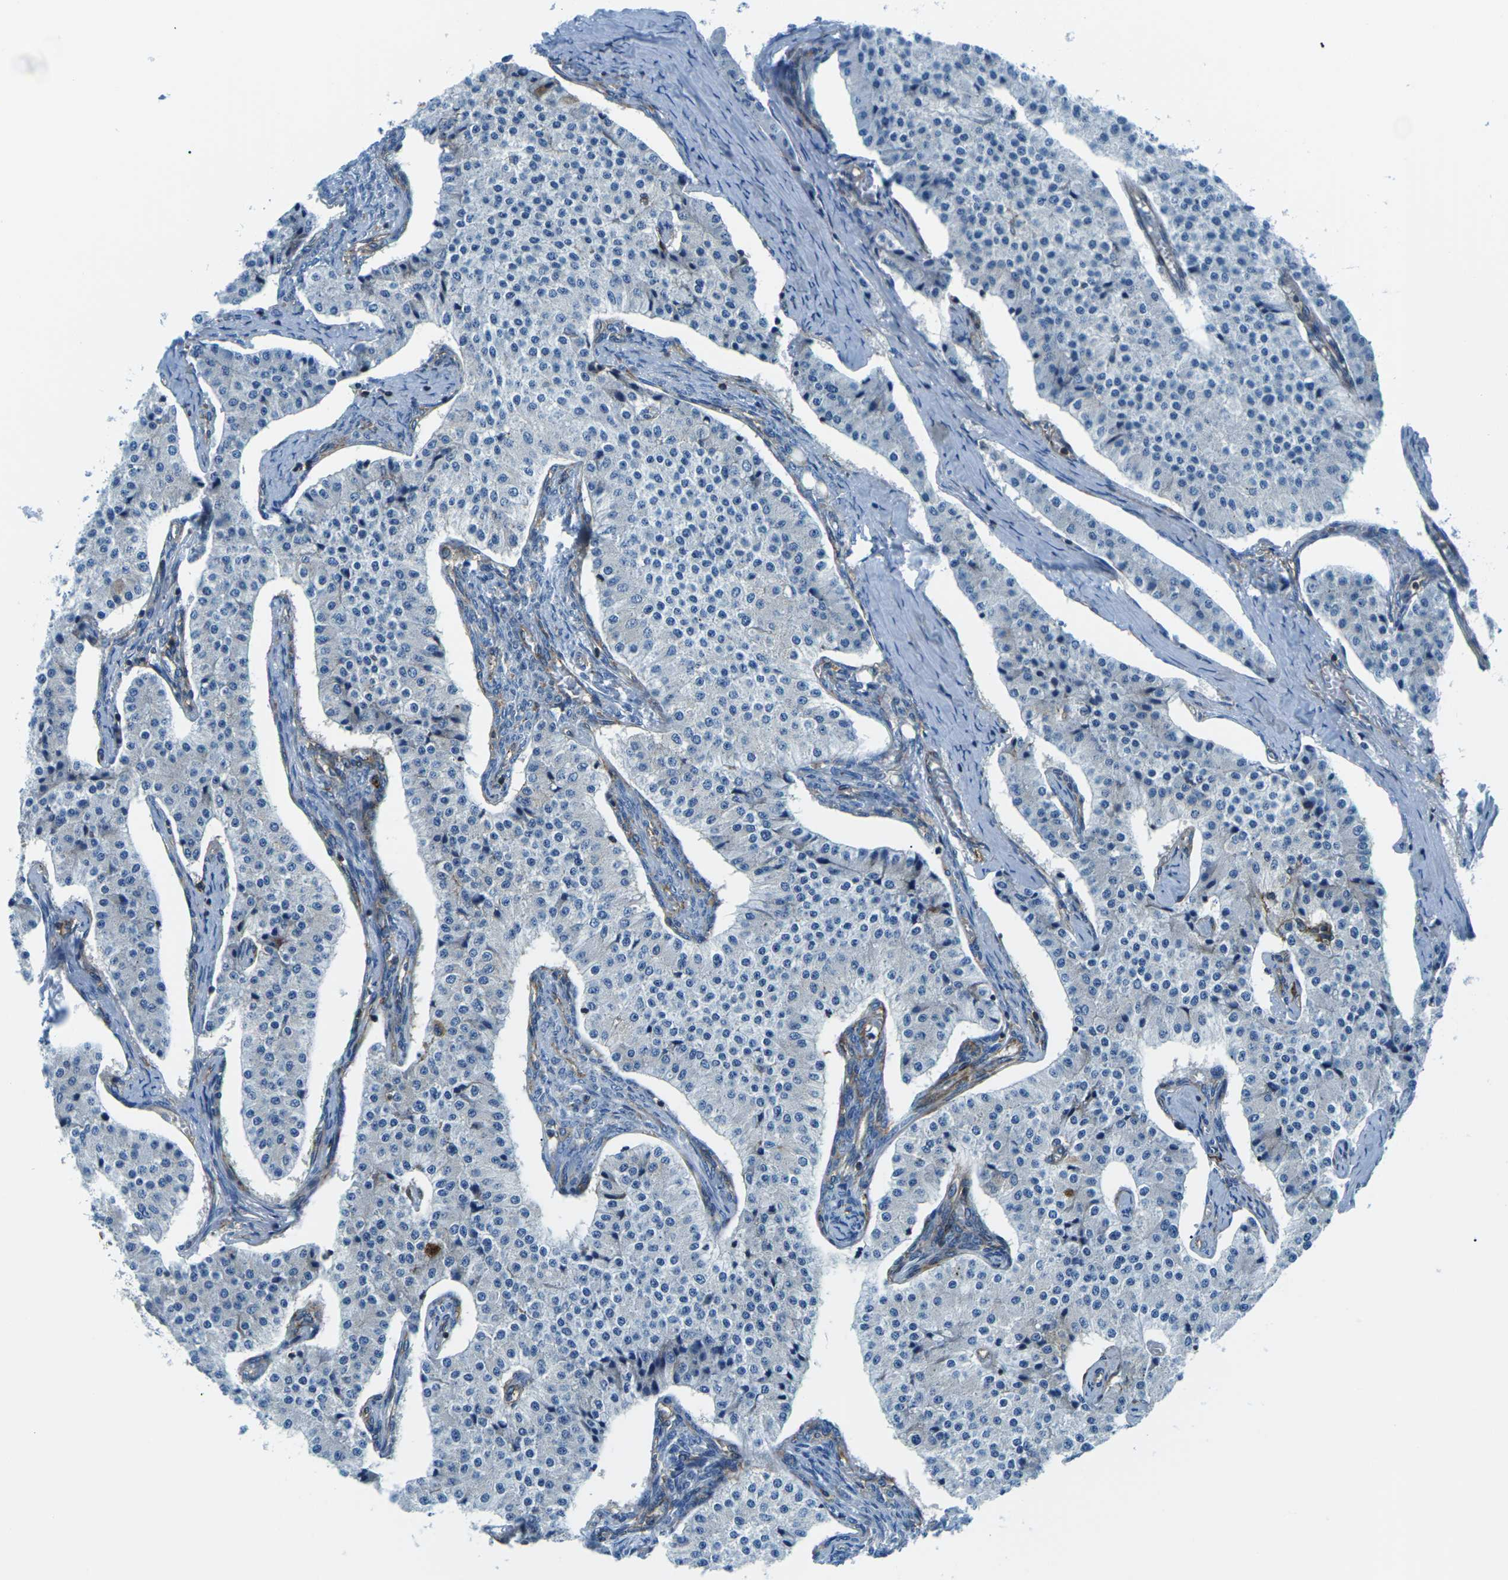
{"staining": {"intensity": "negative", "quantity": "none", "location": "none"}, "tissue": "carcinoid", "cell_type": "Tumor cells", "image_type": "cancer", "snomed": [{"axis": "morphology", "description": "Carcinoid, malignant, NOS"}, {"axis": "topography", "description": "Colon"}], "caption": "Carcinoid was stained to show a protein in brown. There is no significant positivity in tumor cells.", "gene": "SOCS4", "patient": {"sex": "female", "age": 52}}